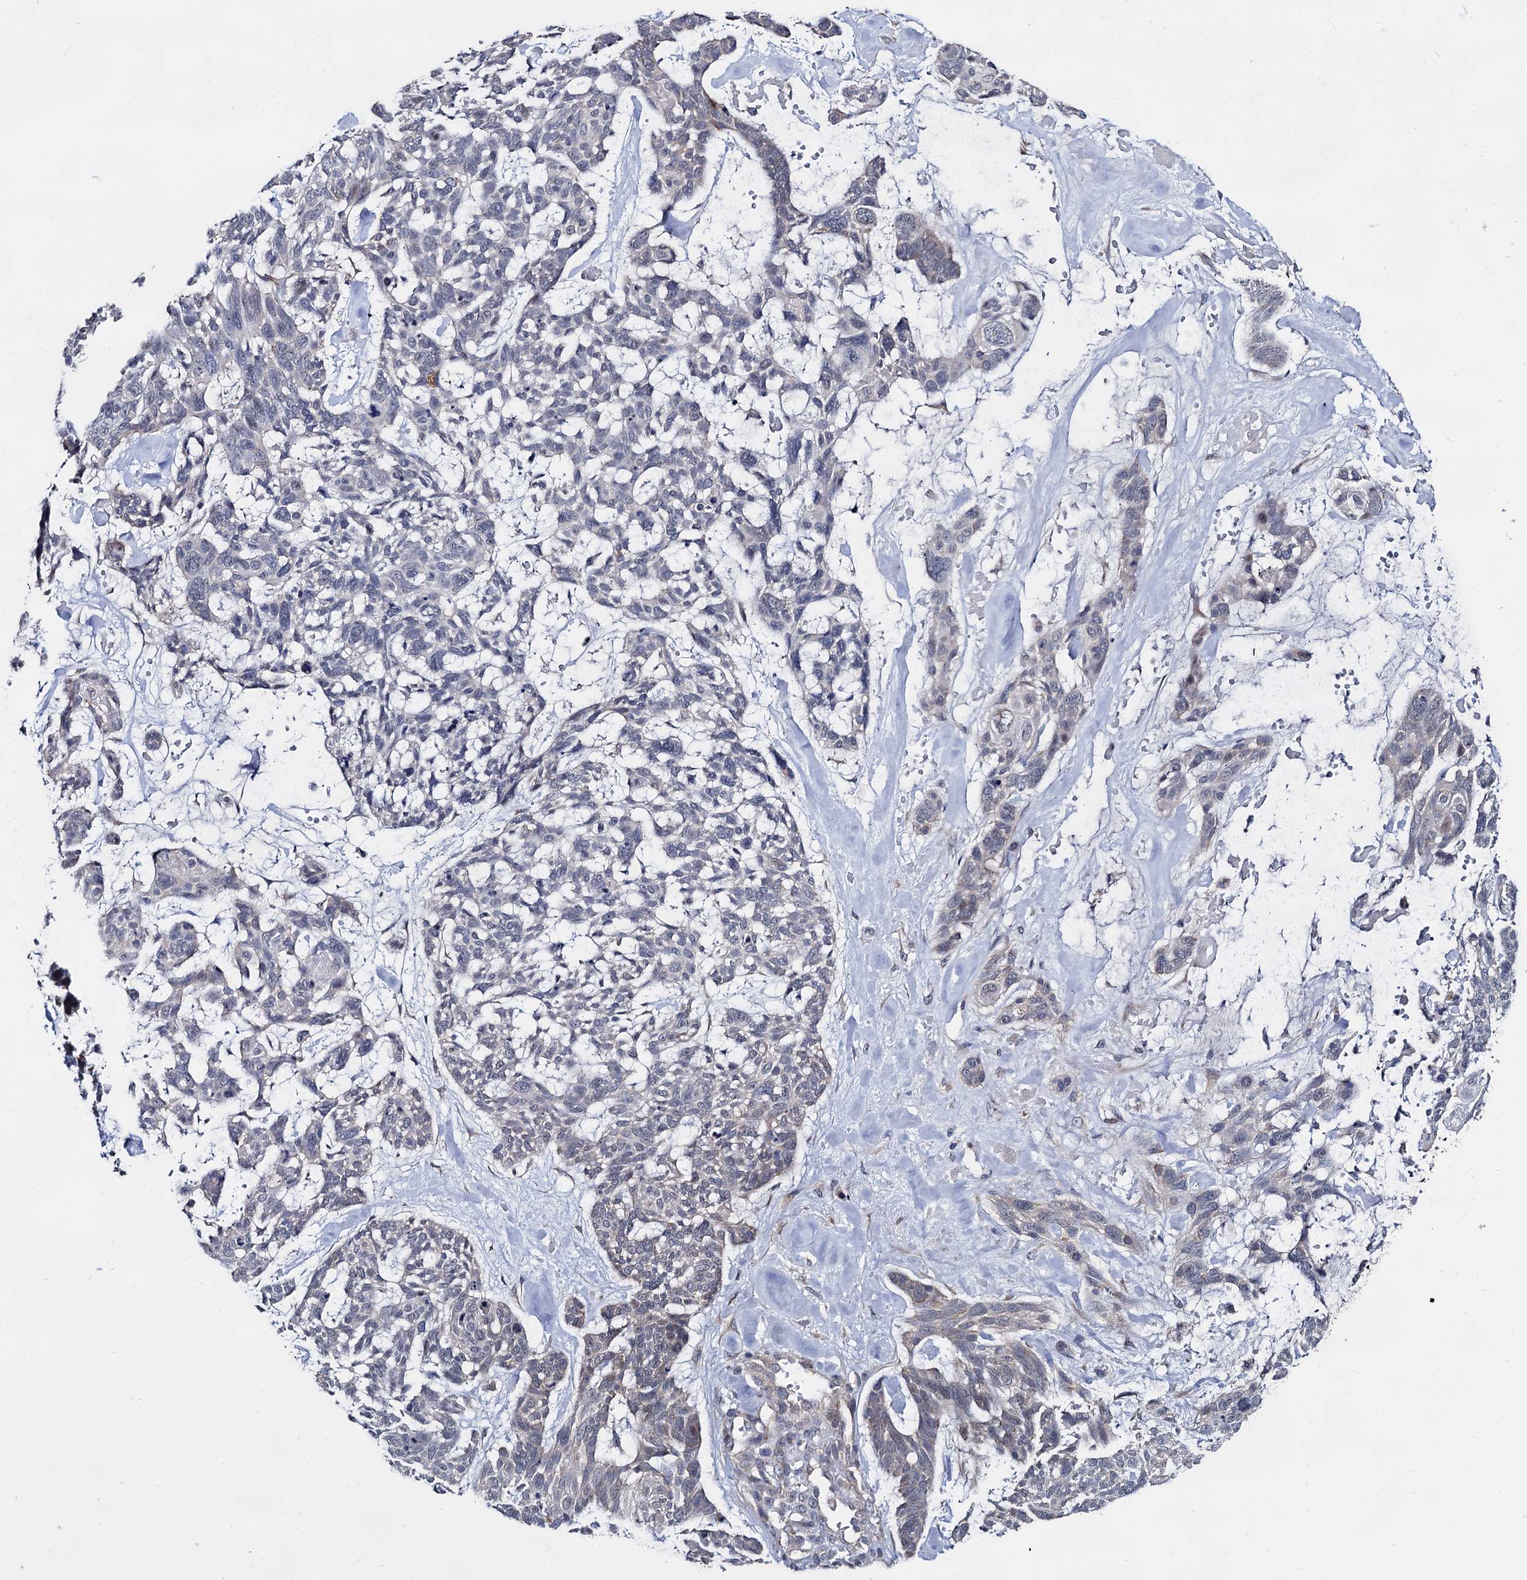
{"staining": {"intensity": "negative", "quantity": "none", "location": "none"}, "tissue": "skin cancer", "cell_type": "Tumor cells", "image_type": "cancer", "snomed": [{"axis": "morphology", "description": "Basal cell carcinoma"}, {"axis": "topography", "description": "Skin"}], "caption": "Skin cancer (basal cell carcinoma) stained for a protein using IHC reveals no staining tumor cells.", "gene": "CAPRIN2", "patient": {"sex": "male", "age": 88}}